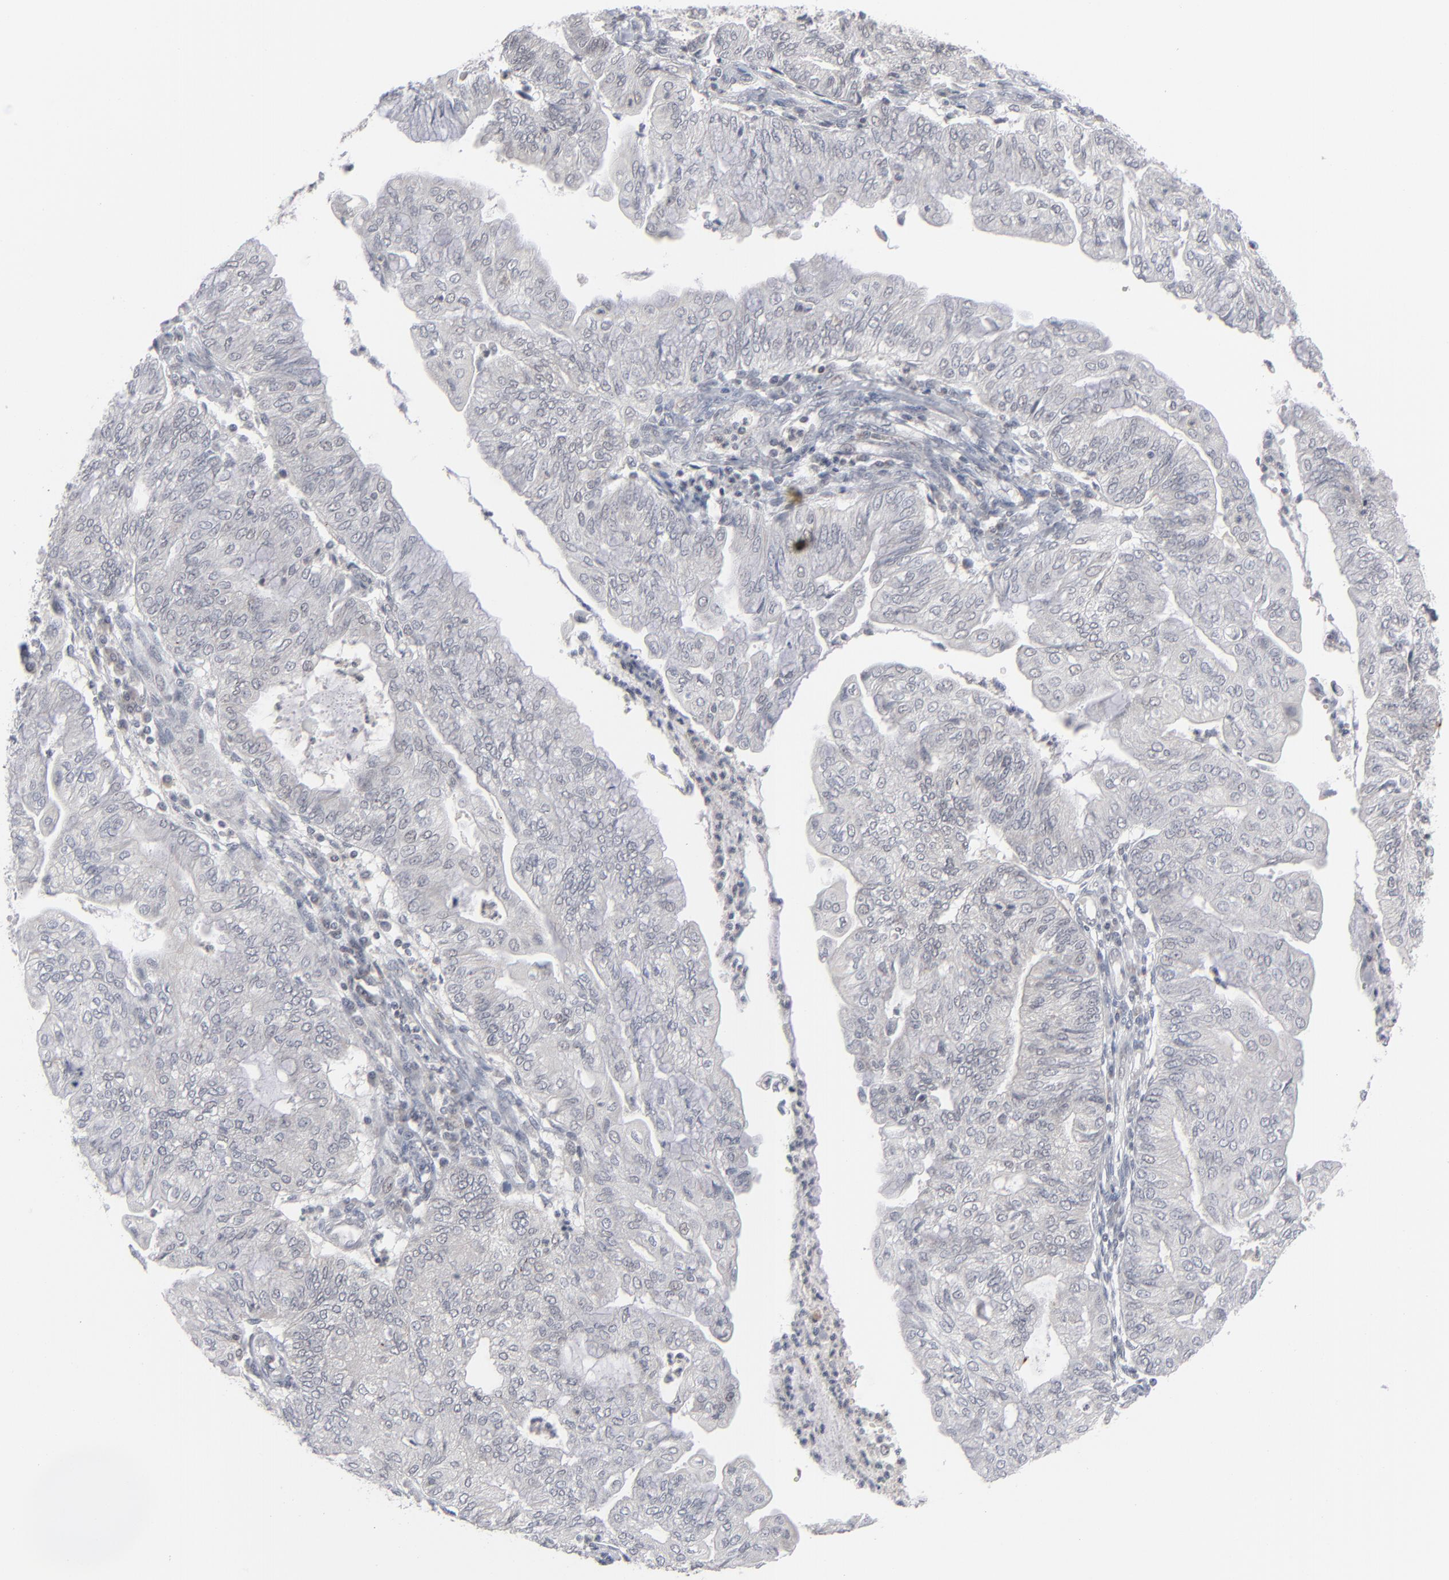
{"staining": {"intensity": "negative", "quantity": "none", "location": "none"}, "tissue": "endometrial cancer", "cell_type": "Tumor cells", "image_type": "cancer", "snomed": [{"axis": "morphology", "description": "Adenocarcinoma, NOS"}, {"axis": "topography", "description": "Endometrium"}], "caption": "IHC micrograph of neoplastic tissue: endometrial cancer (adenocarcinoma) stained with DAB reveals no significant protein staining in tumor cells.", "gene": "POF1B", "patient": {"sex": "female", "age": 59}}